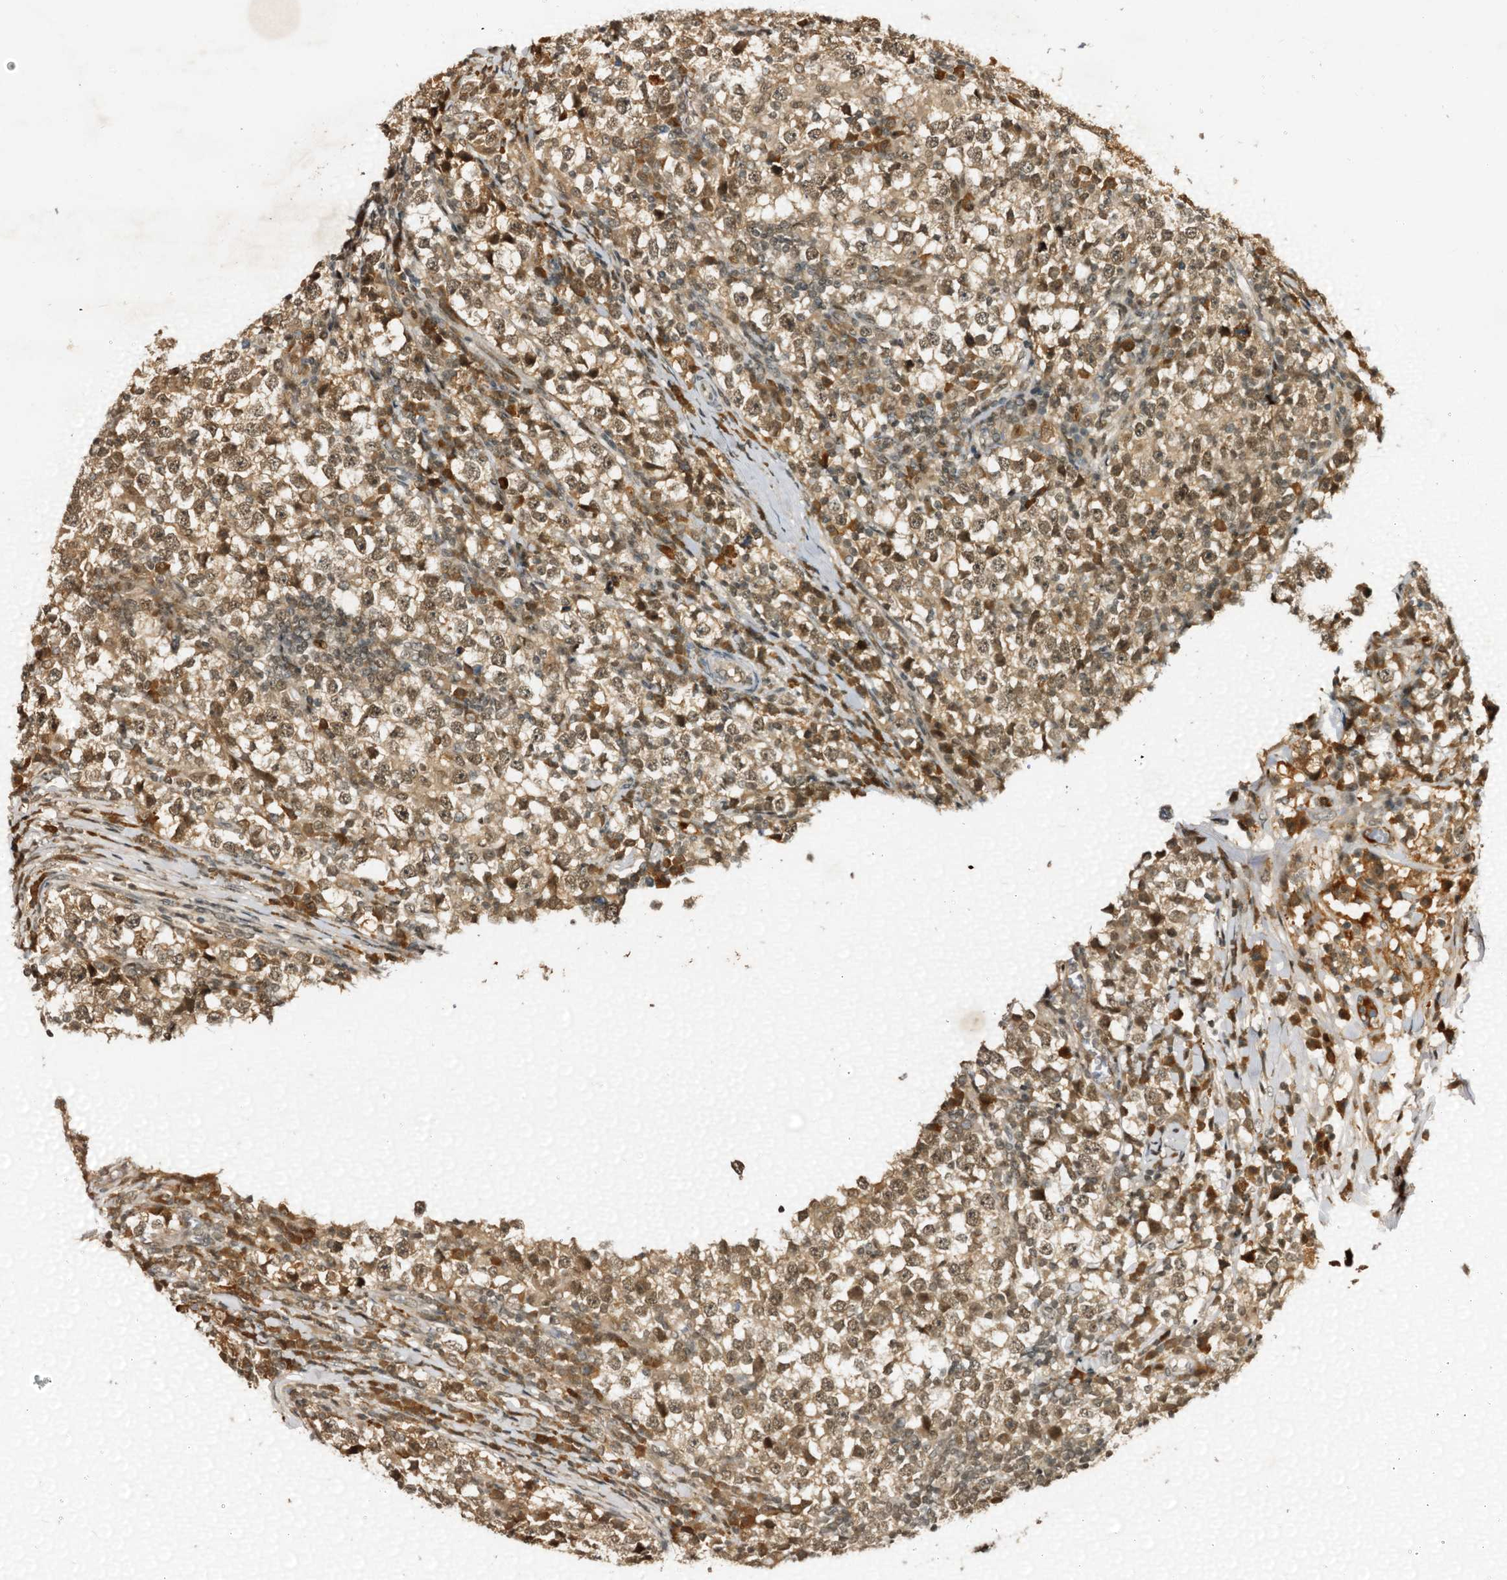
{"staining": {"intensity": "moderate", "quantity": ">75%", "location": "nuclear"}, "tissue": "testis cancer", "cell_type": "Tumor cells", "image_type": "cancer", "snomed": [{"axis": "morphology", "description": "Seminoma, NOS"}, {"axis": "topography", "description": "Testis"}], "caption": "This is an image of immunohistochemistry staining of testis seminoma, which shows moderate staining in the nuclear of tumor cells.", "gene": "TRAPPC4", "patient": {"sex": "male", "age": 65}}